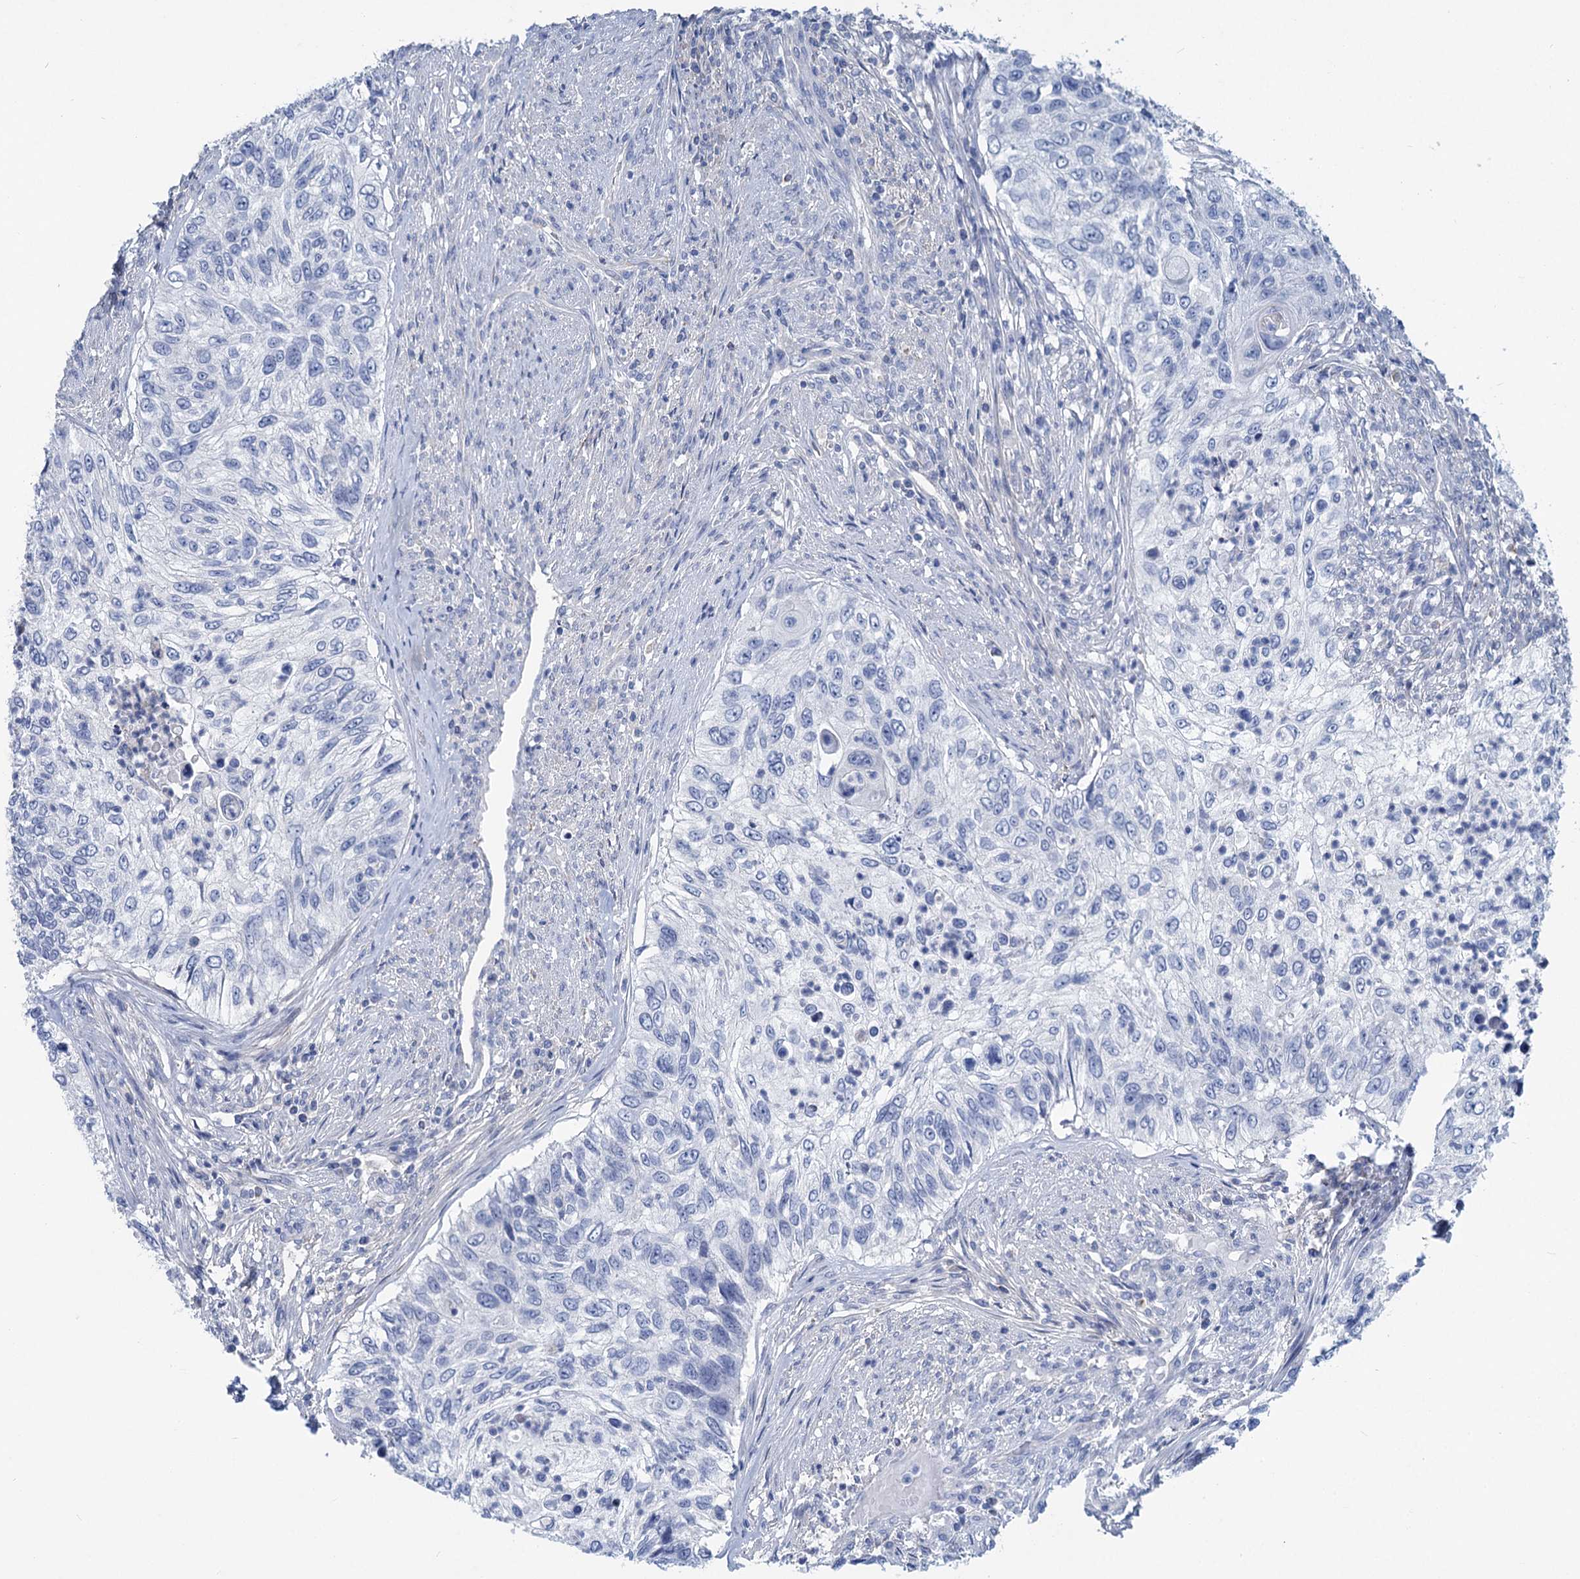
{"staining": {"intensity": "negative", "quantity": "none", "location": "none"}, "tissue": "urothelial cancer", "cell_type": "Tumor cells", "image_type": "cancer", "snomed": [{"axis": "morphology", "description": "Urothelial carcinoma, High grade"}, {"axis": "topography", "description": "Urinary bladder"}], "caption": "There is no significant positivity in tumor cells of urothelial cancer.", "gene": "CHDH", "patient": {"sex": "female", "age": 60}}